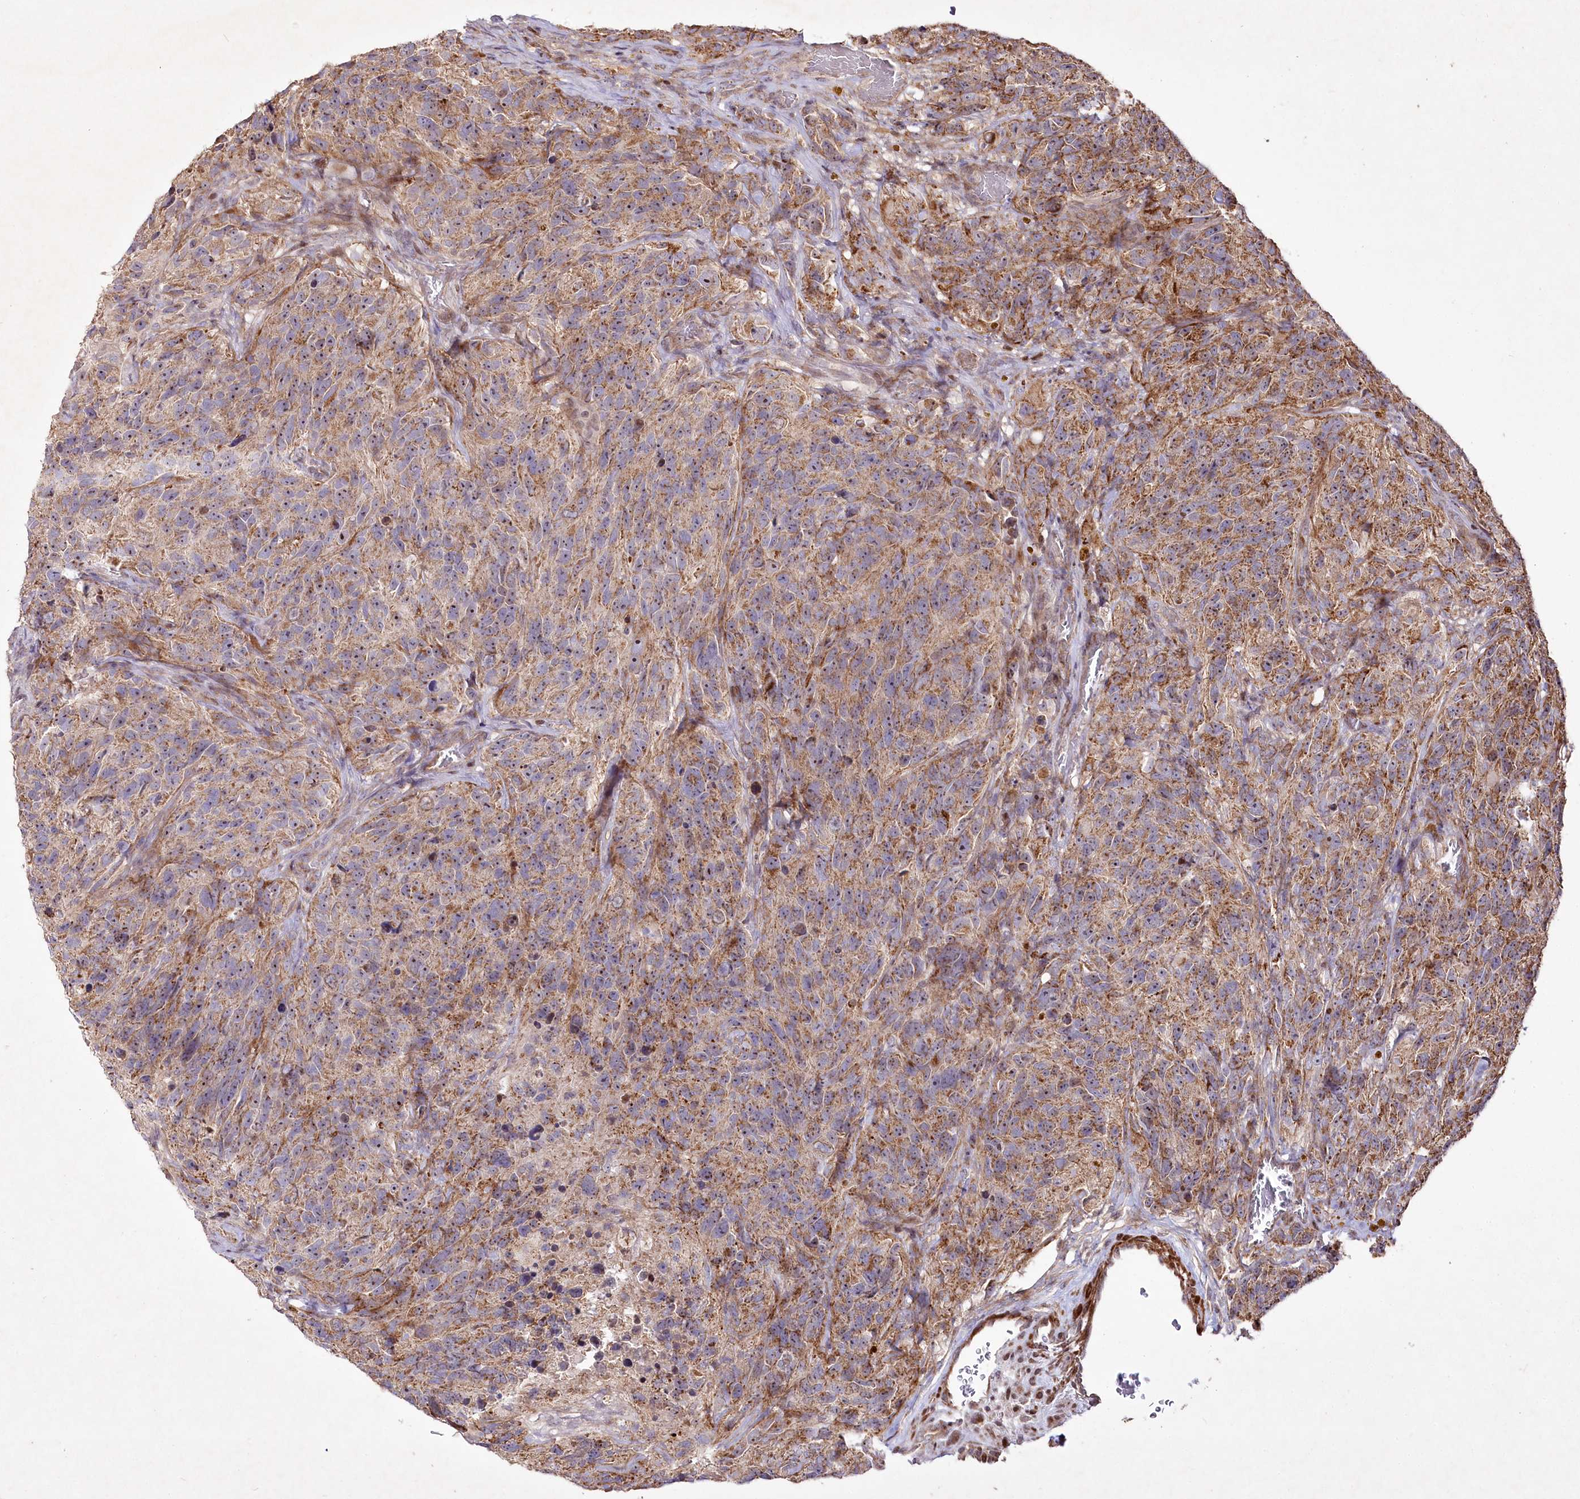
{"staining": {"intensity": "moderate", "quantity": ">75%", "location": "cytoplasmic/membranous"}, "tissue": "glioma", "cell_type": "Tumor cells", "image_type": "cancer", "snomed": [{"axis": "morphology", "description": "Glioma, malignant, High grade"}, {"axis": "topography", "description": "Brain"}], "caption": "Malignant glioma (high-grade) tissue displays moderate cytoplasmic/membranous staining in about >75% of tumor cells, visualized by immunohistochemistry.", "gene": "PSTK", "patient": {"sex": "male", "age": 69}}